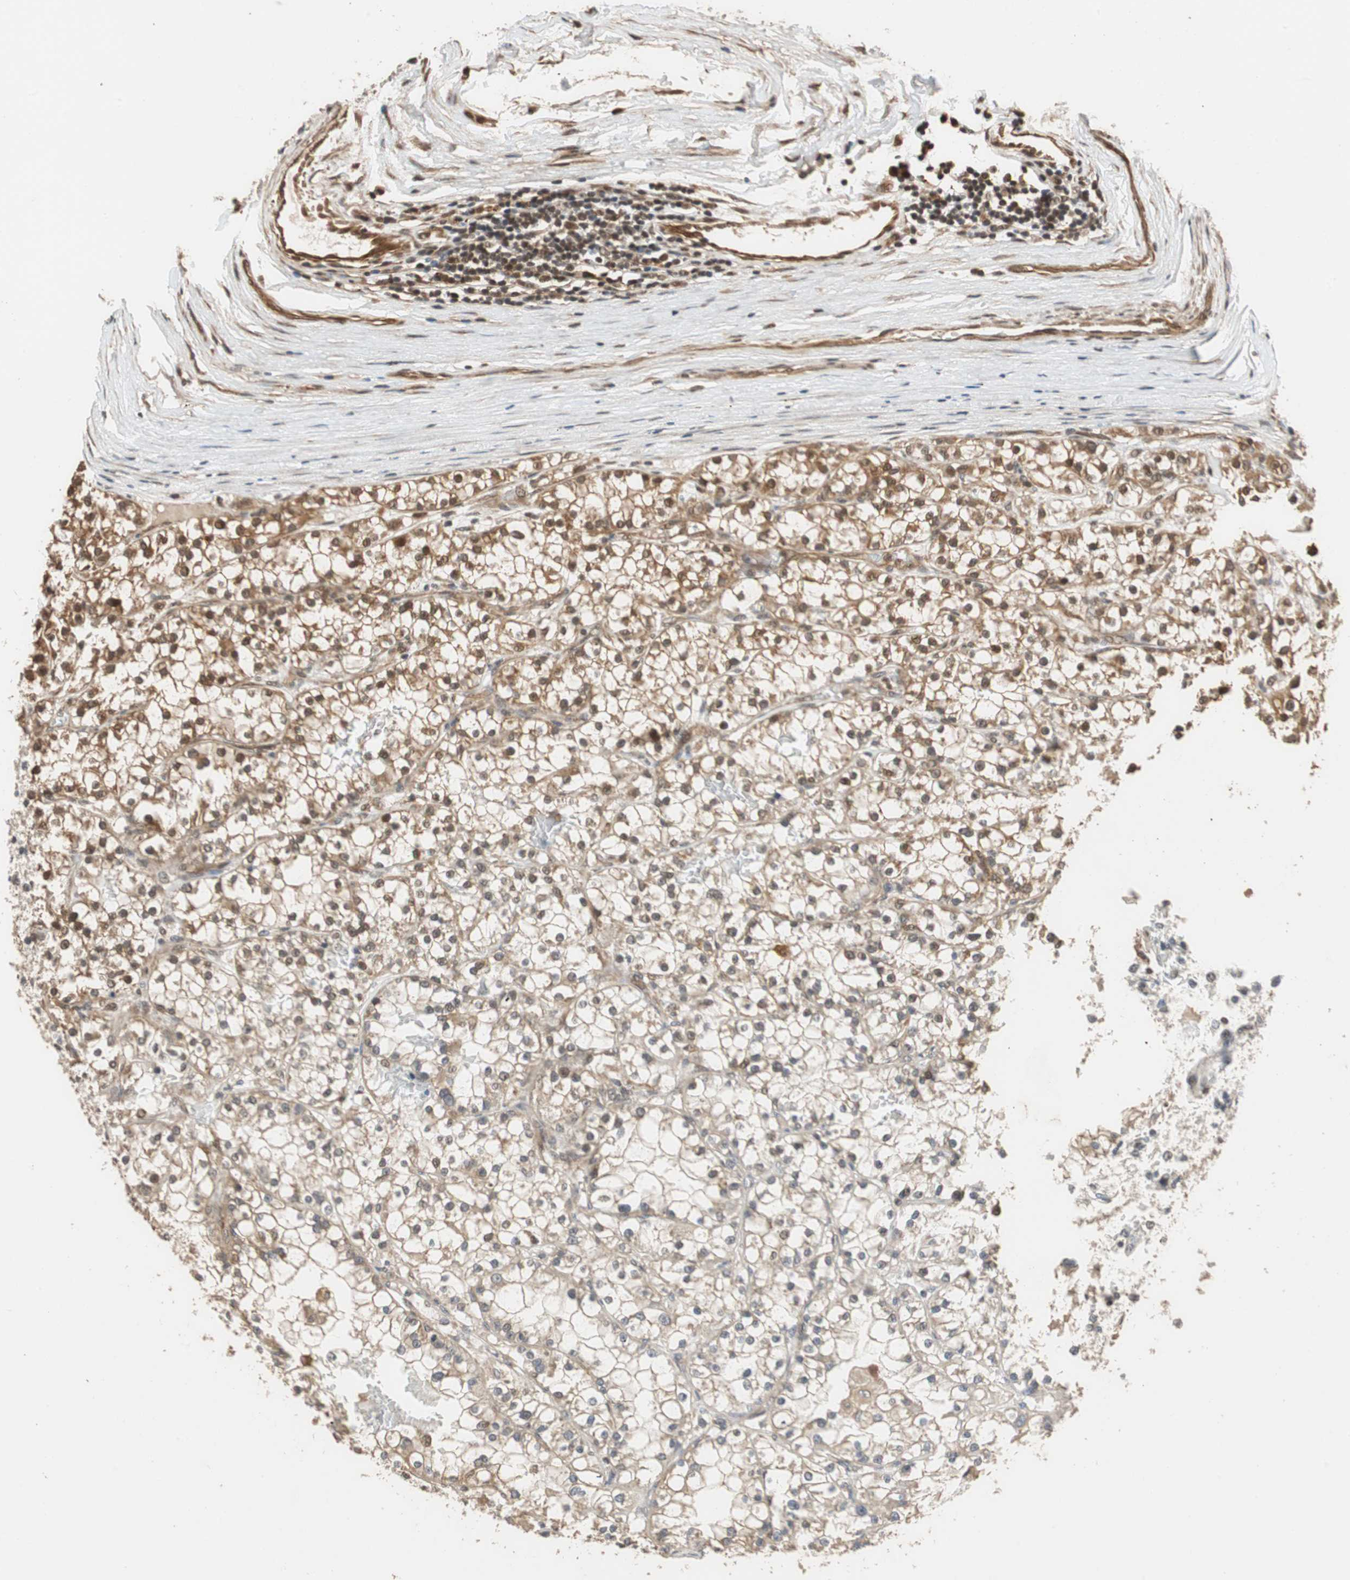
{"staining": {"intensity": "moderate", "quantity": "25%-75%", "location": "cytoplasmic/membranous,nuclear"}, "tissue": "renal cancer", "cell_type": "Tumor cells", "image_type": "cancer", "snomed": [{"axis": "morphology", "description": "Adenocarcinoma, NOS"}, {"axis": "topography", "description": "Kidney"}], "caption": "Protein staining of renal adenocarcinoma tissue shows moderate cytoplasmic/membranous and nuclear staining in about 25%-75% of tumor cells.", "gene": "CDC5L", "patient": {"sex": "female", "age": 52}}